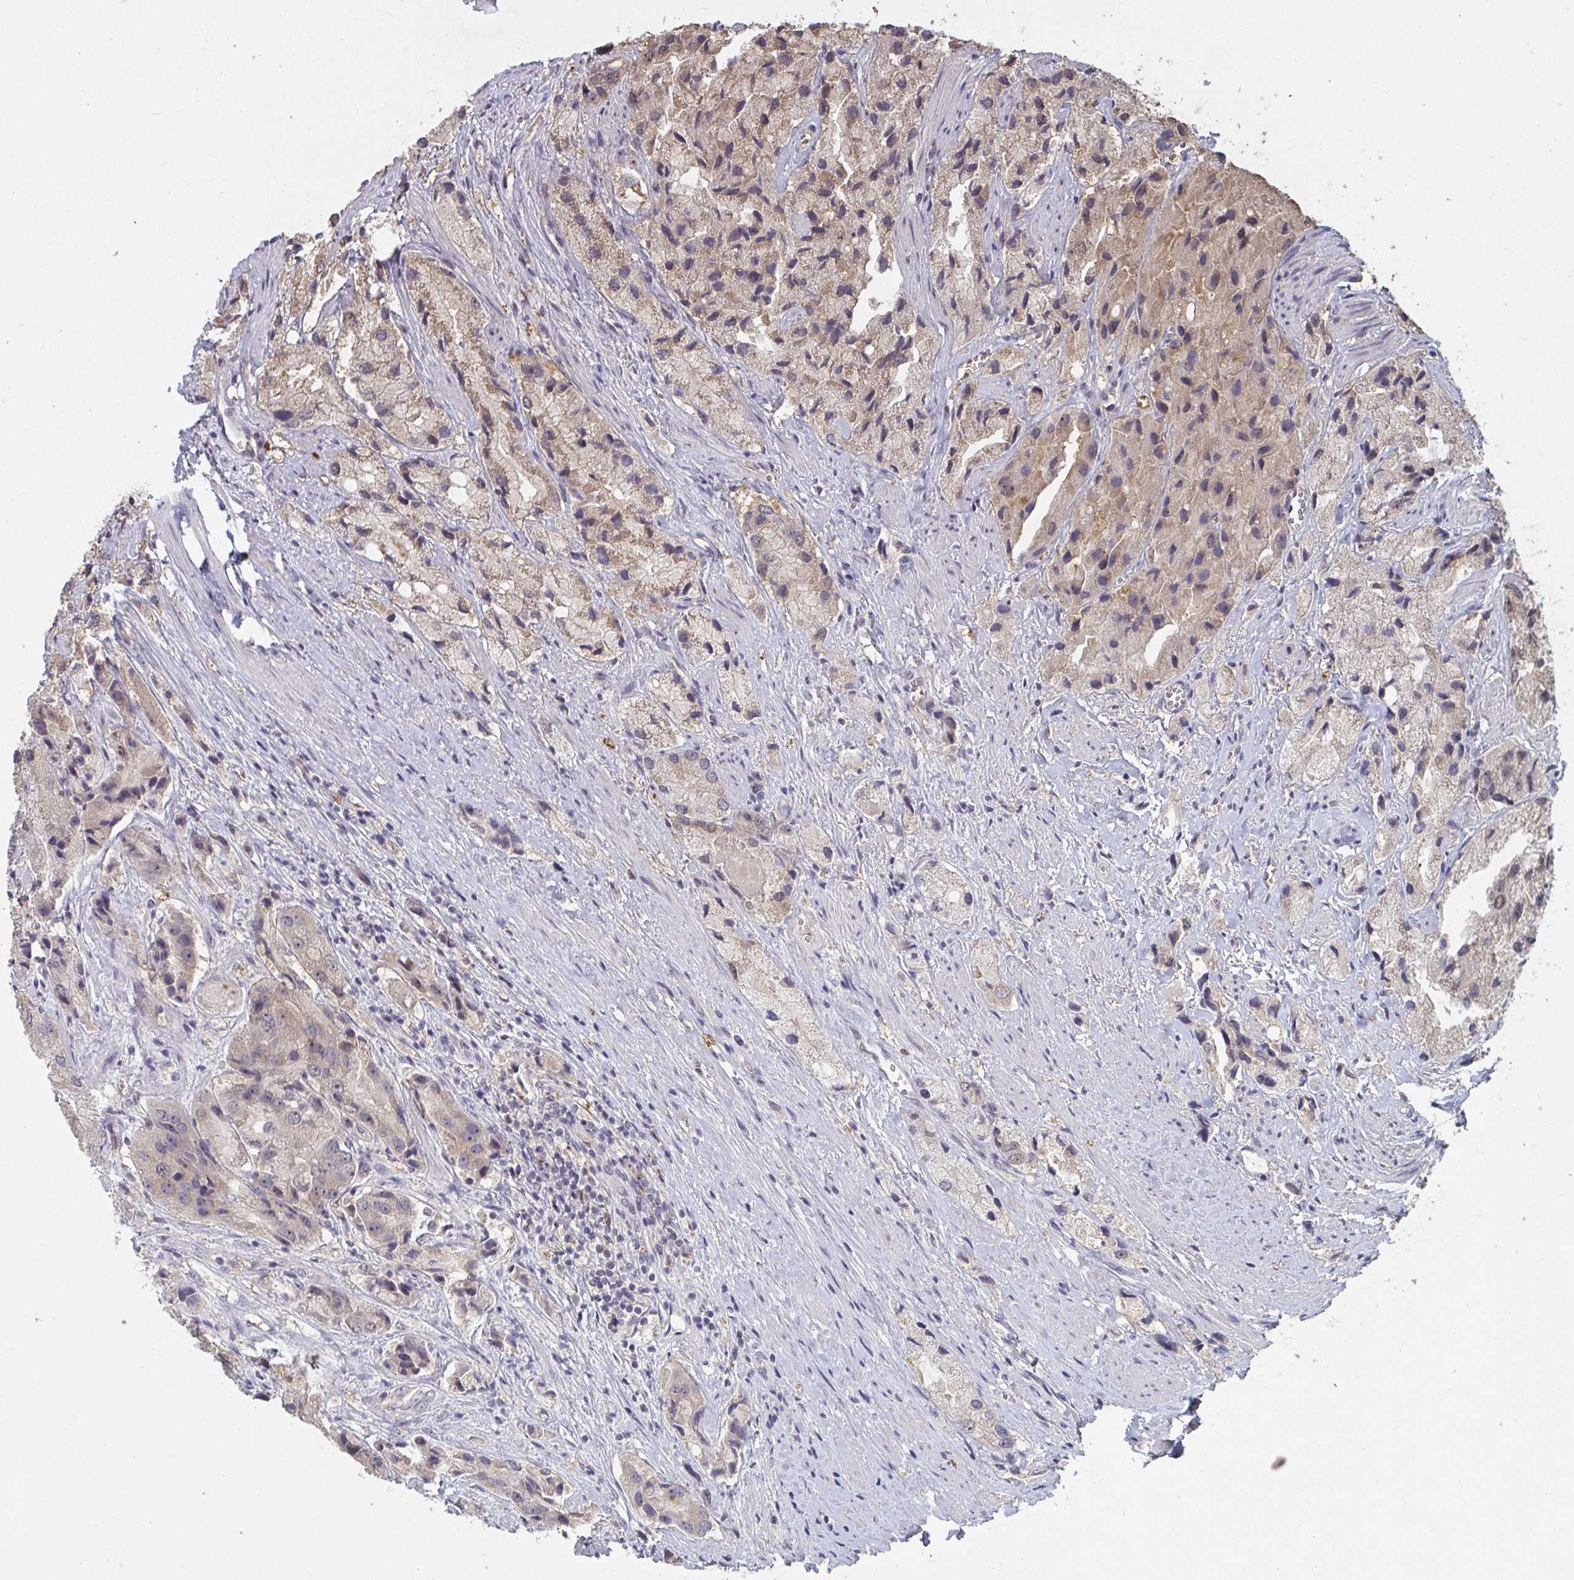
{"staining": {"intensity": "weak", "quantity": "25%-75%", "location": "cytoplasmic/membranous"}, "tissue": "prostate cancer", "cell_type": "Tumor cells", "image_type": "cancer", "snomed": [{"axis": "morphology", "description": "Adenocarcinoma, Low grade"}, {"axis": "topography", "description": "Prostate"}], "caption": "High-magnification brightfield microscopy of prostate cancer stained with DAB (3,3'-diaminobenzidine) (brown) and counterstained with hematoxylin (blue). tumor cells exhibit weak cytoplasmic/membranous expression is present in about25%-75% of cells. The staining was performed using DAB (3,3'-diaminobenzidine) to visualize the protein expression in brown, while the nuclei were stained in blue with hematoxylin (Magnification: 20x).", "gene": "LIX1", "patient": {"sex": "male", "age": 69}}